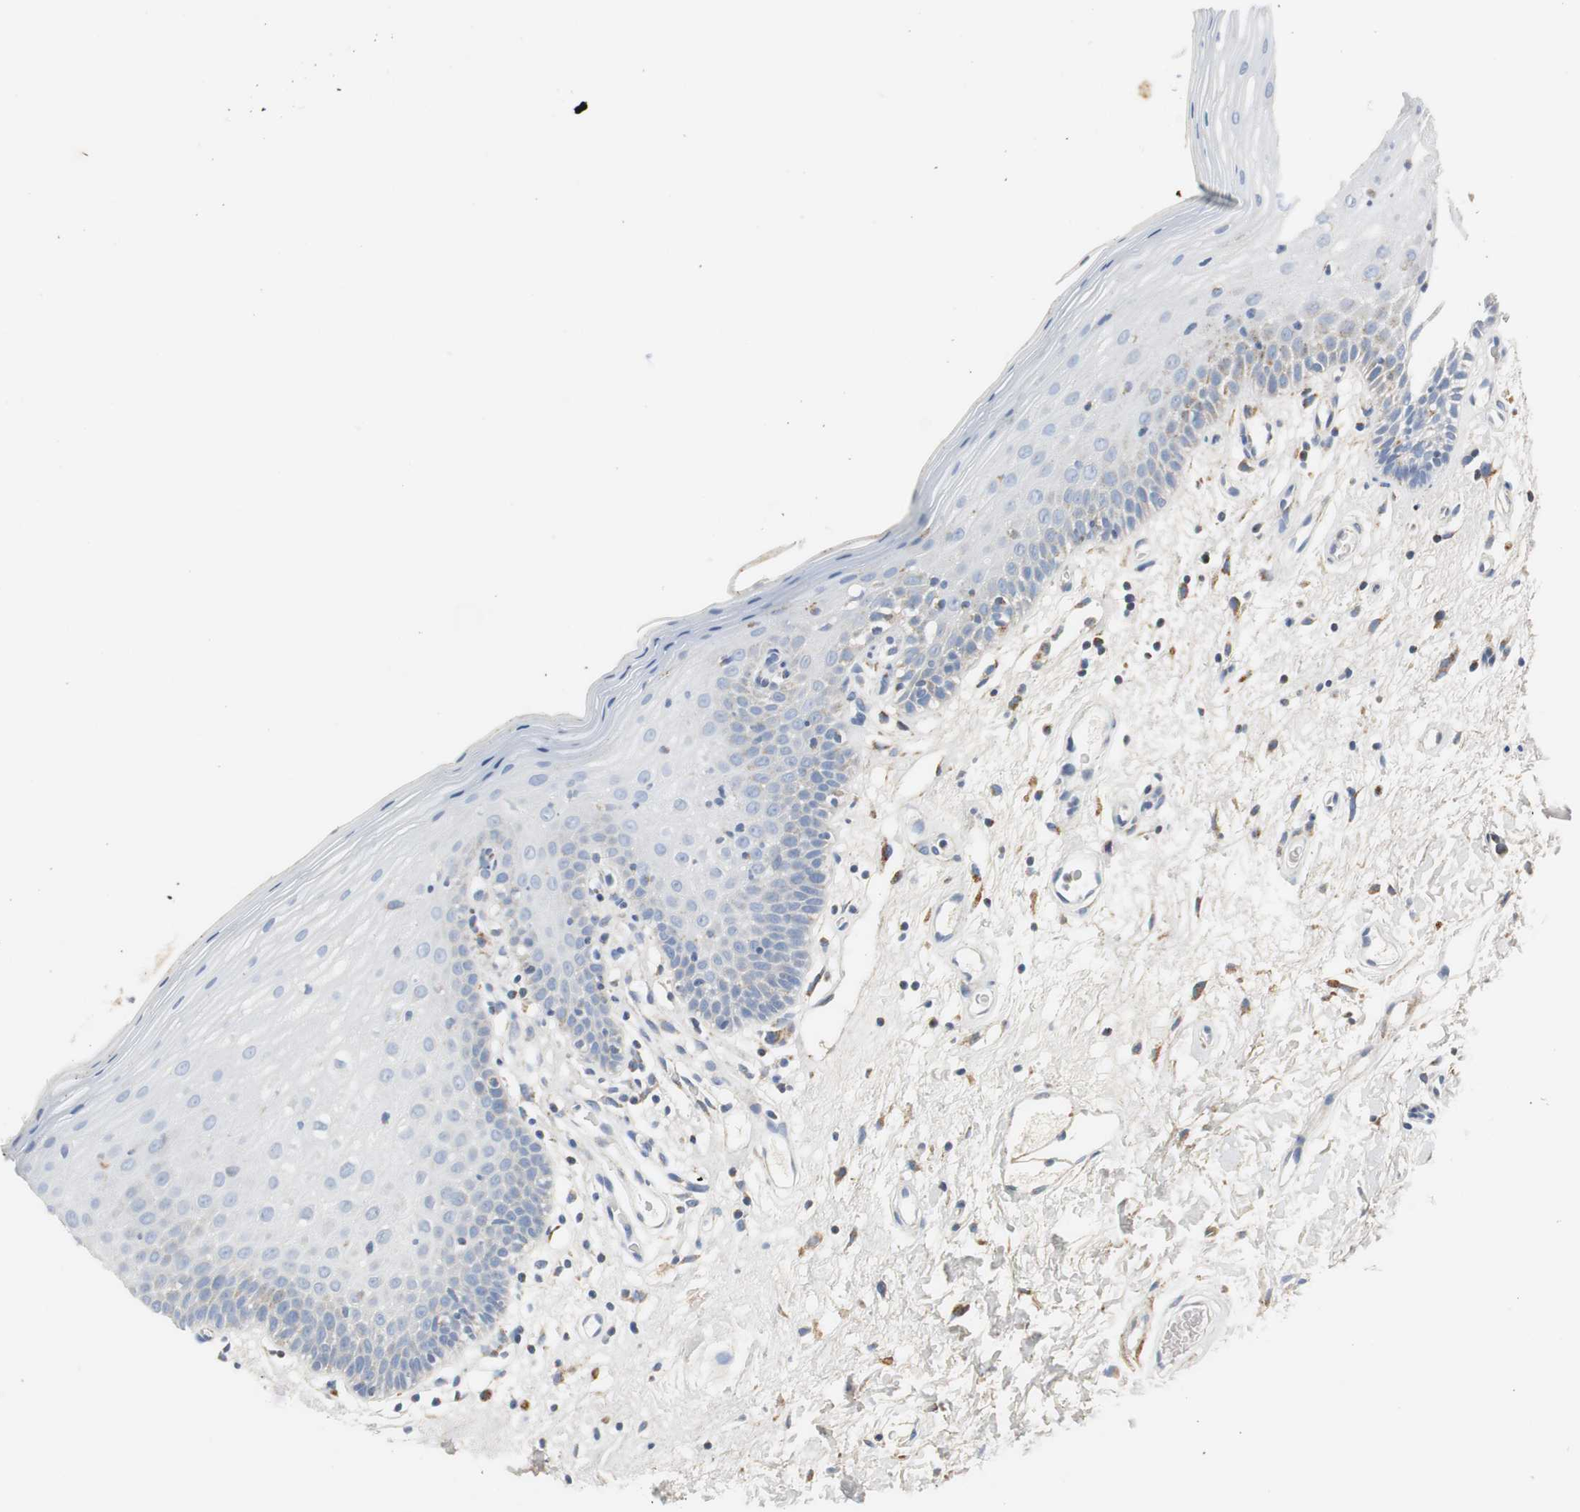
{"staining": {"intensity": "moderate", "quantity": "<25%", "location": "cytoplasmic/membranous"}, "tissue": "oral mucosa", "cell_type": "Squamous epithelial cells", "image_type": "normal", "snomed": [{"axis": "morphology", "description": "Normal tissue, NOS"}, {"axis": "morphology", "description": "Squamous cell carcinoma, NOS"}, {"axis": "topography", "description": "Skeletal muscle"}, {"axis": "topography", "description": "Oral tissue"}, {"axis": "topography", "description": "Head-Neck"}], "caption": "Benign oral mucosa was stained to show a protein in brown. There is low levels of moderate cytoplasmic/membranous positivity in about <25% of squamous epithelial cells.", "gene": "C1QTNF7", "patient": {"sex": "male", "age": 71}}